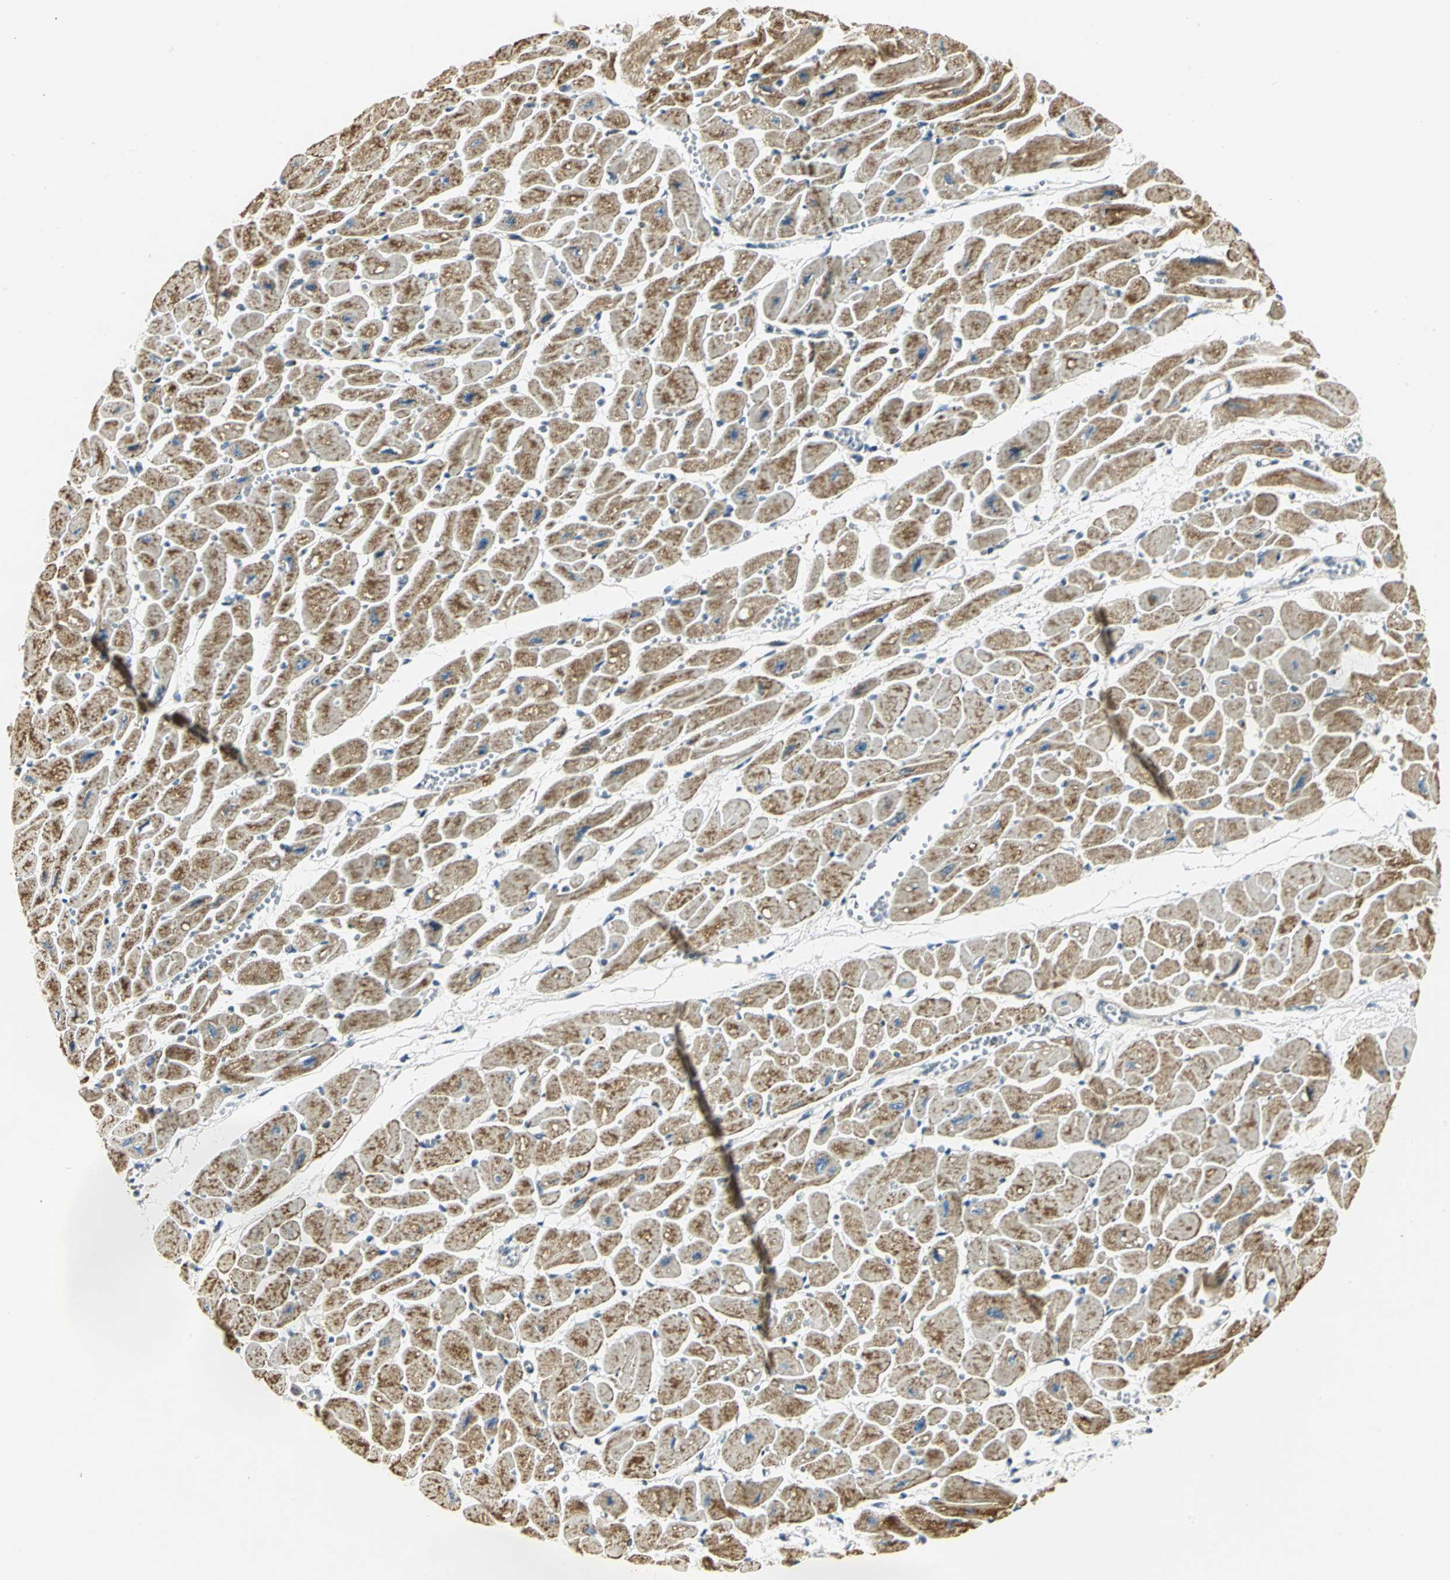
{"staining": {"intensity": "moderate", "quantity": ">75%", "location": "cytoplasmic/membranous"}, "tissue": "heart muscle", "cell_type": "Cardiomyocytes", "image_type": "normal", "snomed": [{"axis": "morphology", "description": "Normal tissue, NOS"}, {"axis": "topography", "description": "Heart"}], "caption": "Protein staining by immunohistochemistry (IHC) shows moderate cytoplasmic/membranous staining in about >75% of cardiomyocytes in normal heart muscle. (brown staining indicates protein expression, while blue staining denotes nuclei).", "gene": "USP40", "patient": {"sex": "female", "age": 54}}